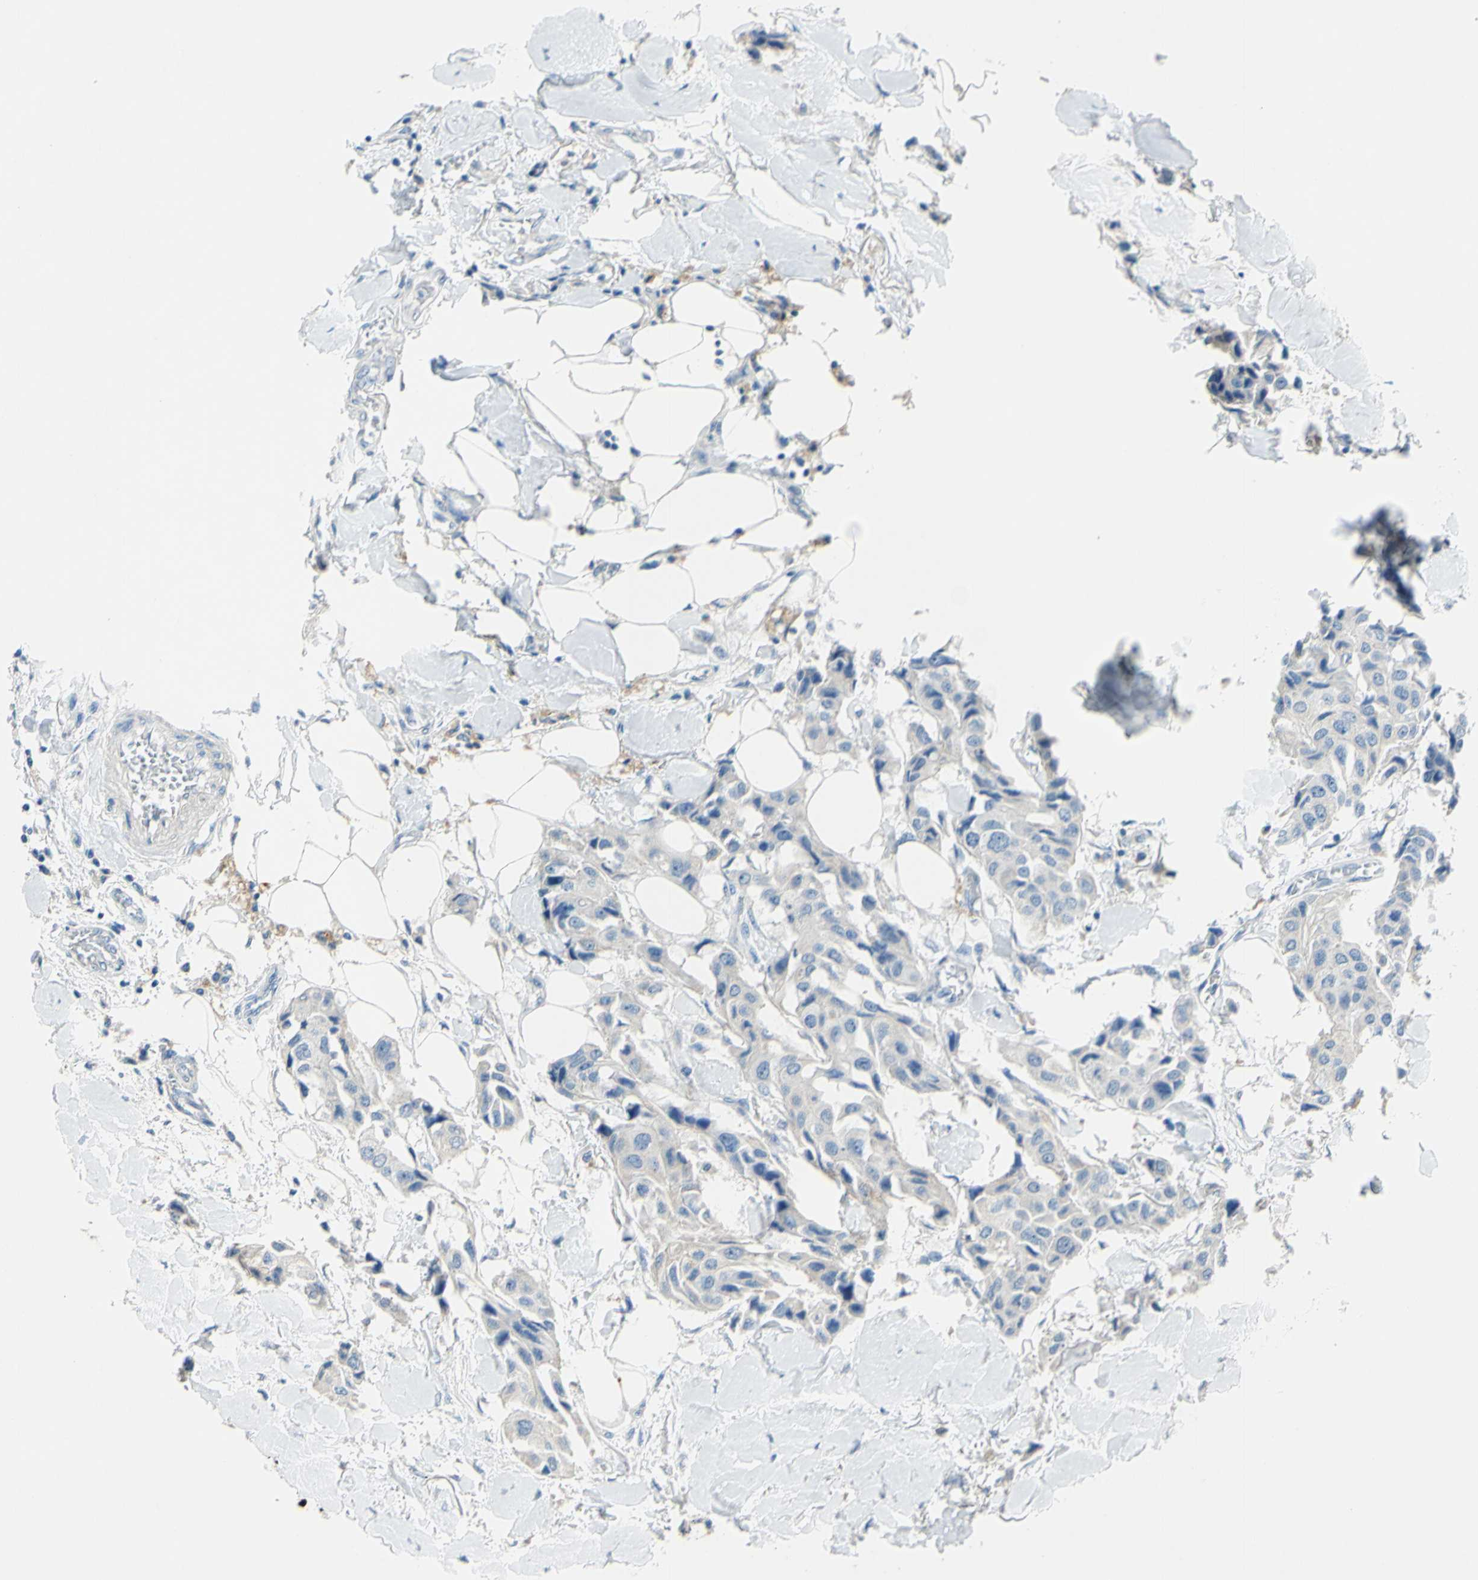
{"staining": {"intensity": "weak", "quantity": "<25%", "location": "cytoplasmic/membranous"}, "tissue": "breast cancer", "cell_type": "Tumor cells", "image_type": "cancer", "snomed": [{"axis": "morphology", "description": "Duct carcinoma"}, {"axis": "topography", "description": "Breast"}], "caption": "A photomicrograph of human breast cancer is negative for staining in tumor cells. The staining was performed using DAB to visualize the protein expression in brown, while the nuclei were stained in blue with hematoxylin (Magnification: 20x).", "gene": "CDH10", "patient": {"sex": "female", "age": 80}}